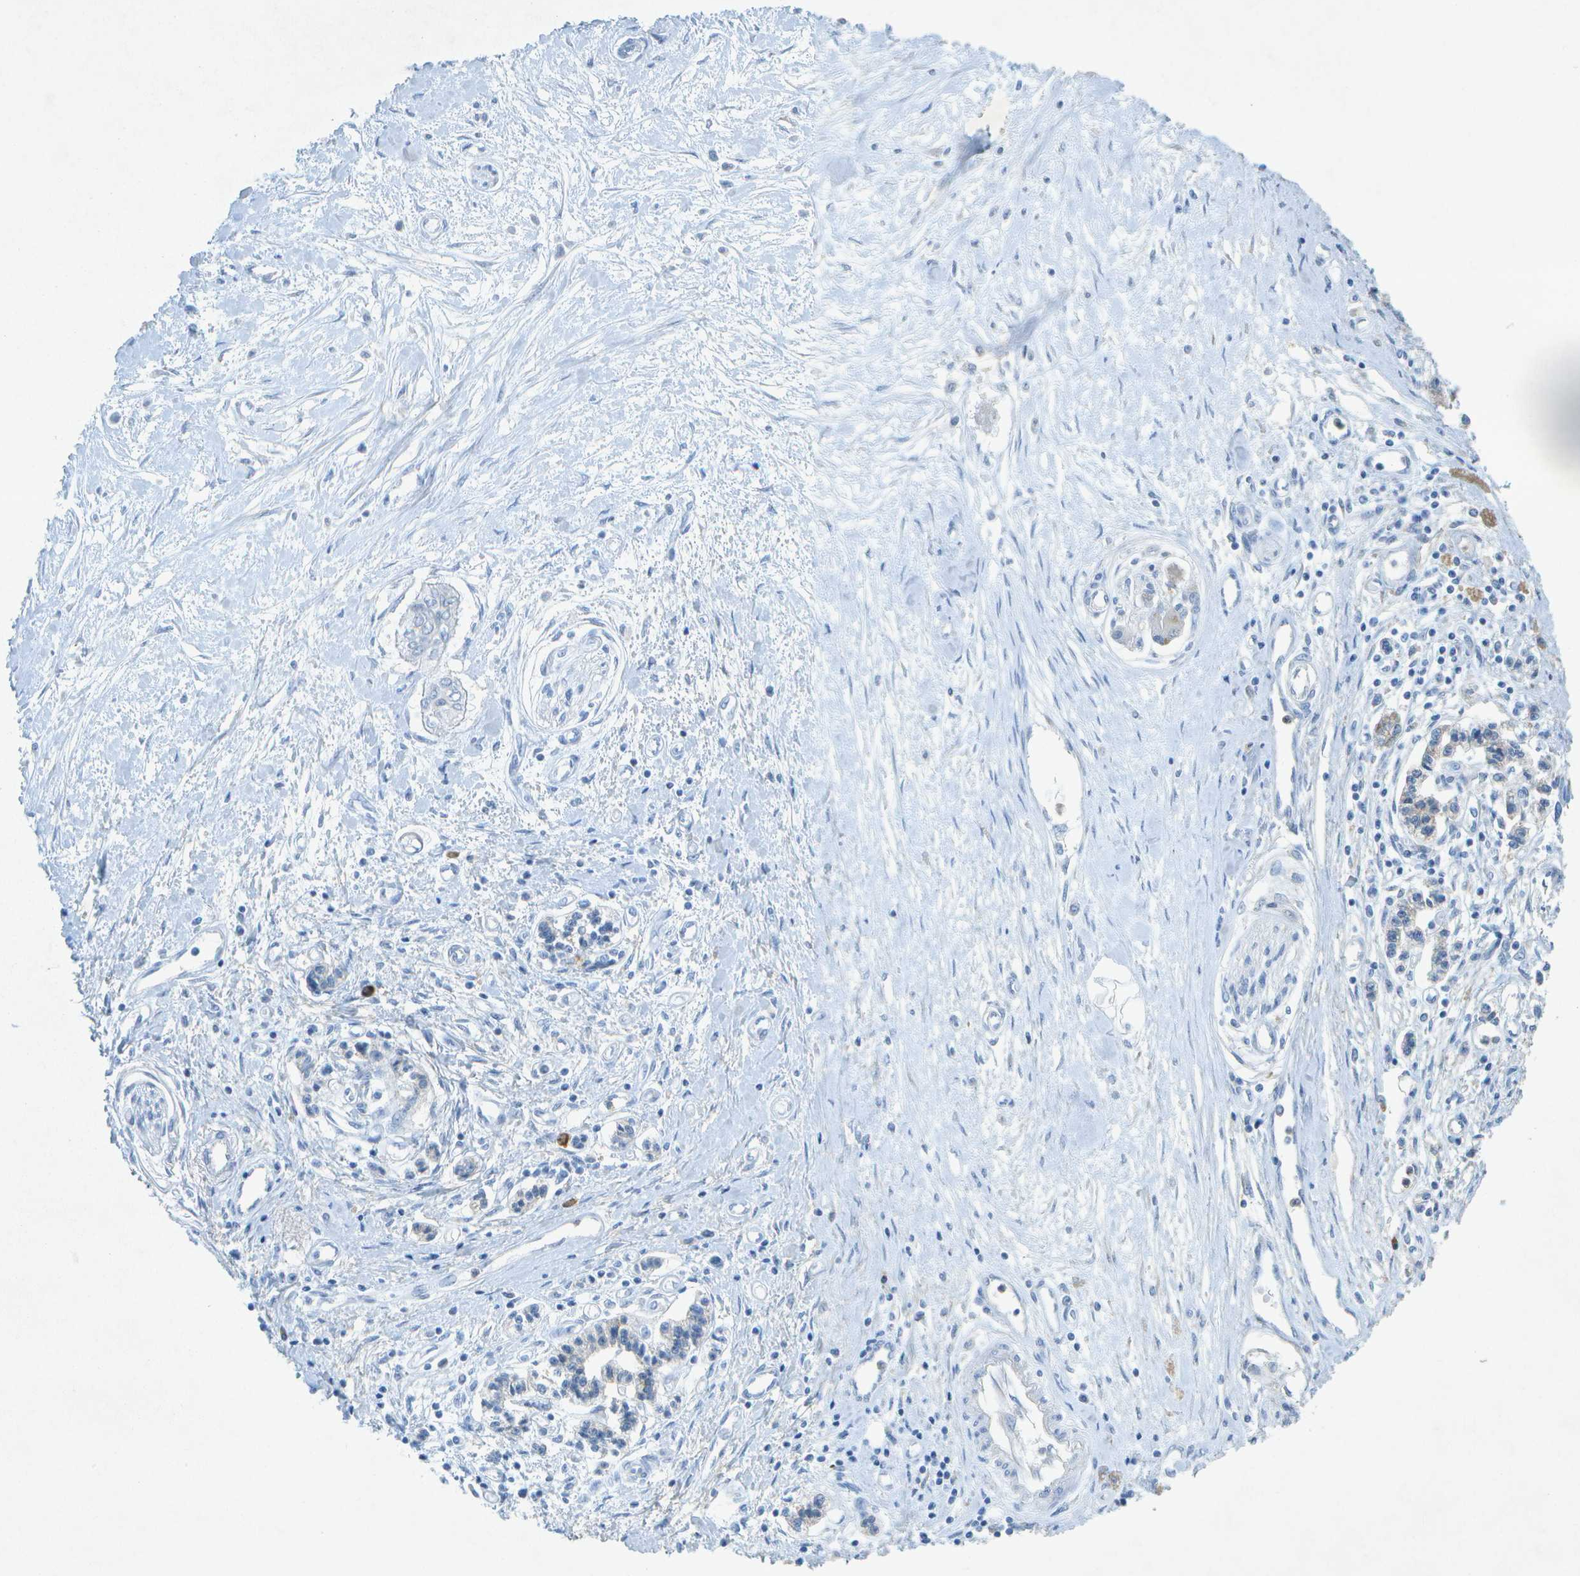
{"staining": {"intensity": "negative", "quantity": "none", "location": "none"}, "tissue": "pancreatic cancer", "cell_type": "Tumor cells", "image_type": "cancer", "snomed": [{"axis": "morphology", "description": "Adenocarcinoma, NOS"}, {"axis": "topography", "description": "Pancreas"}], "caption": "This is an immunohistochemistry image of human pancreatic adenocarcinoma. There is no expression in tumor cells.", "gene": "WNK2", "patient": {"sex": "female", "age": 77}}